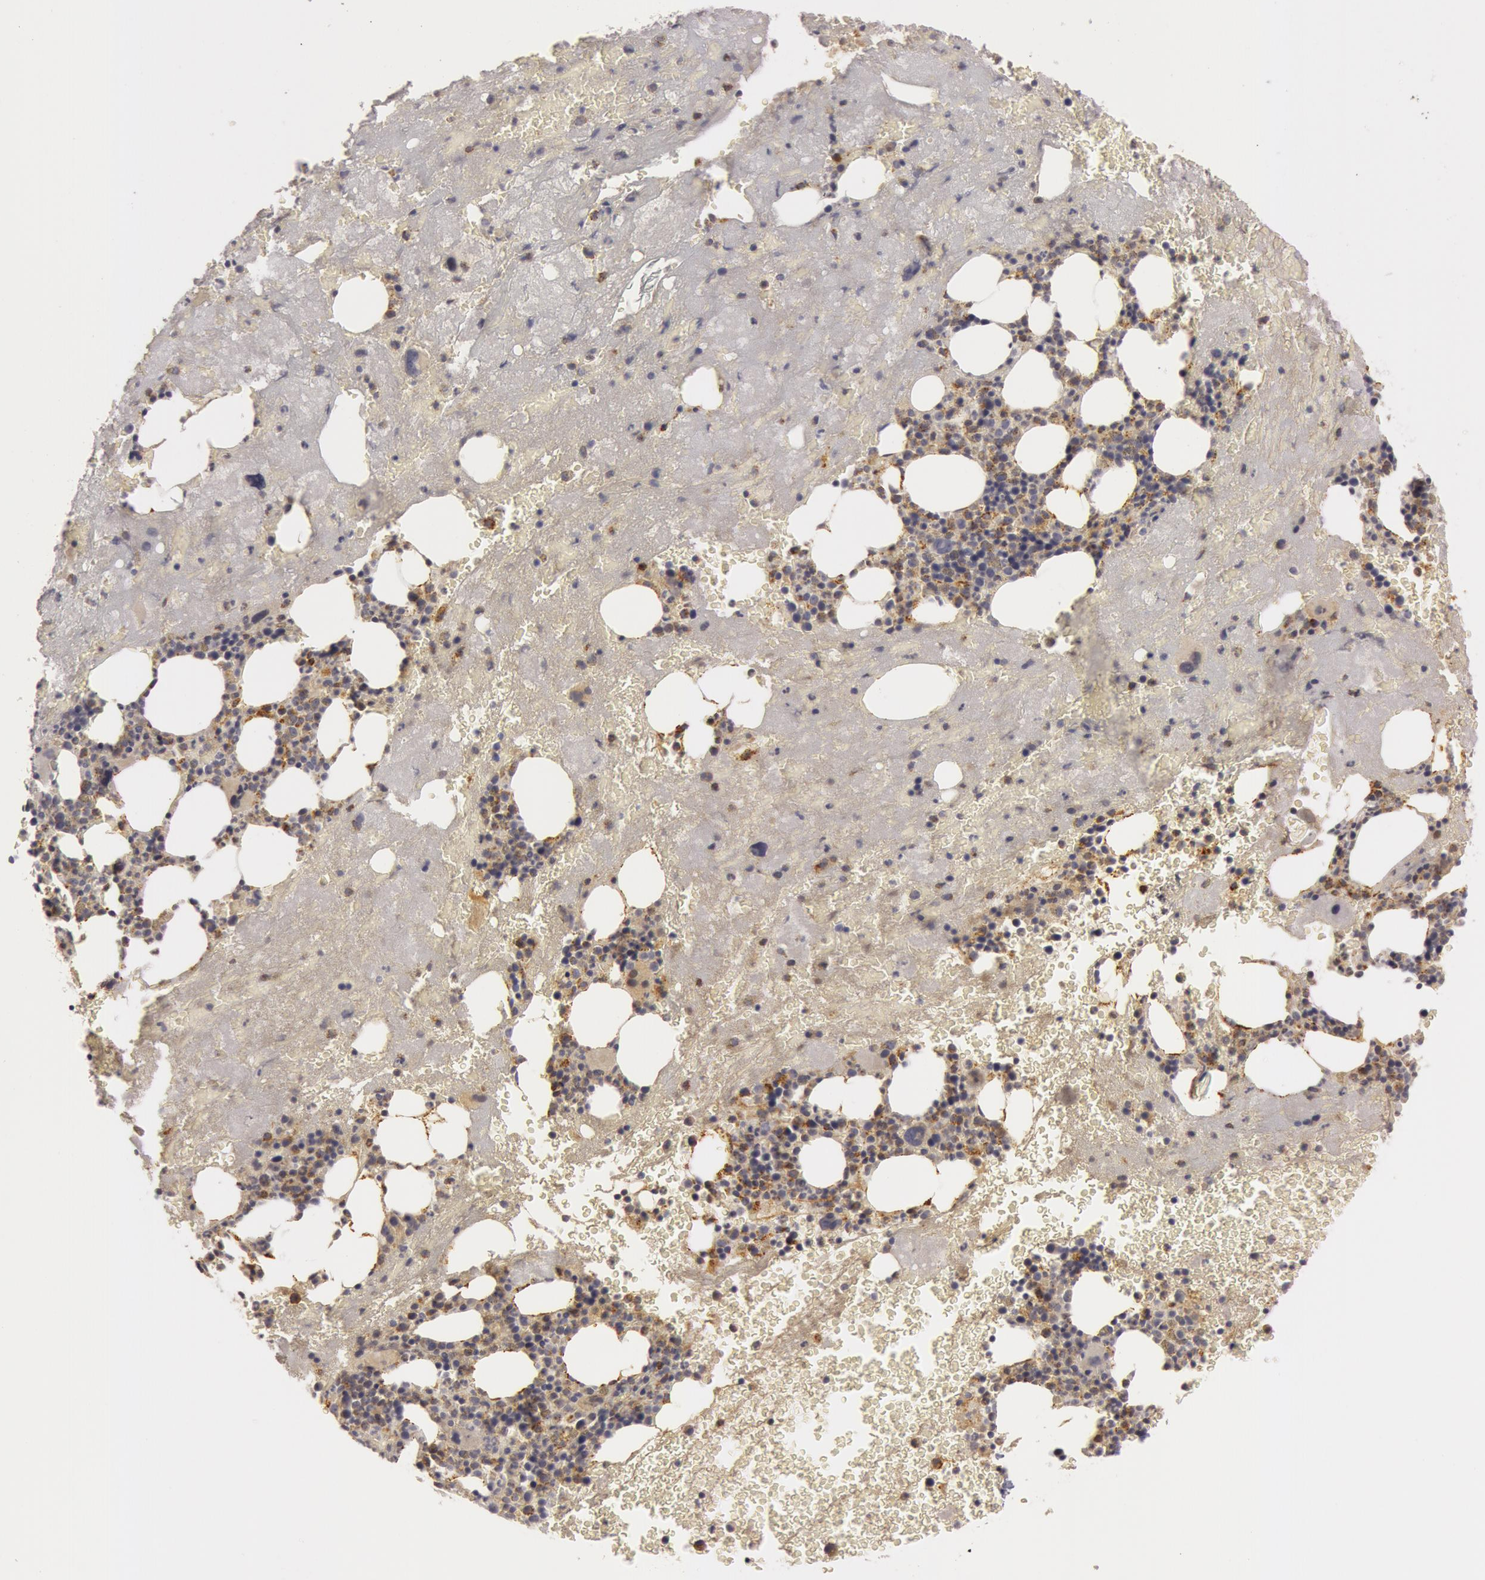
{"staining": {"intensity": "negative", "quantity": "none", "location": "none"}, "tissue": "bone marrow", "cell_type": "Hematopoietic cells", "image_type": "normal", "snomed": [{"axis": "morphology", "description": "Normal tissue, NOS"}, {"axis": "topography", "description": "Bone marrow"}], "caption": "Immunohistochemistry histopathology image of benign bone marrow: human bone marrow stained with DAB exhibits no significant protein expression in hematopoietic cells. Brightfield microscopy of IHC stained with DAB (brown) and hematoxylin (blue), captured at high magnification.", "gene": "C7", "patient": {"sex": "male", "age": 76}}